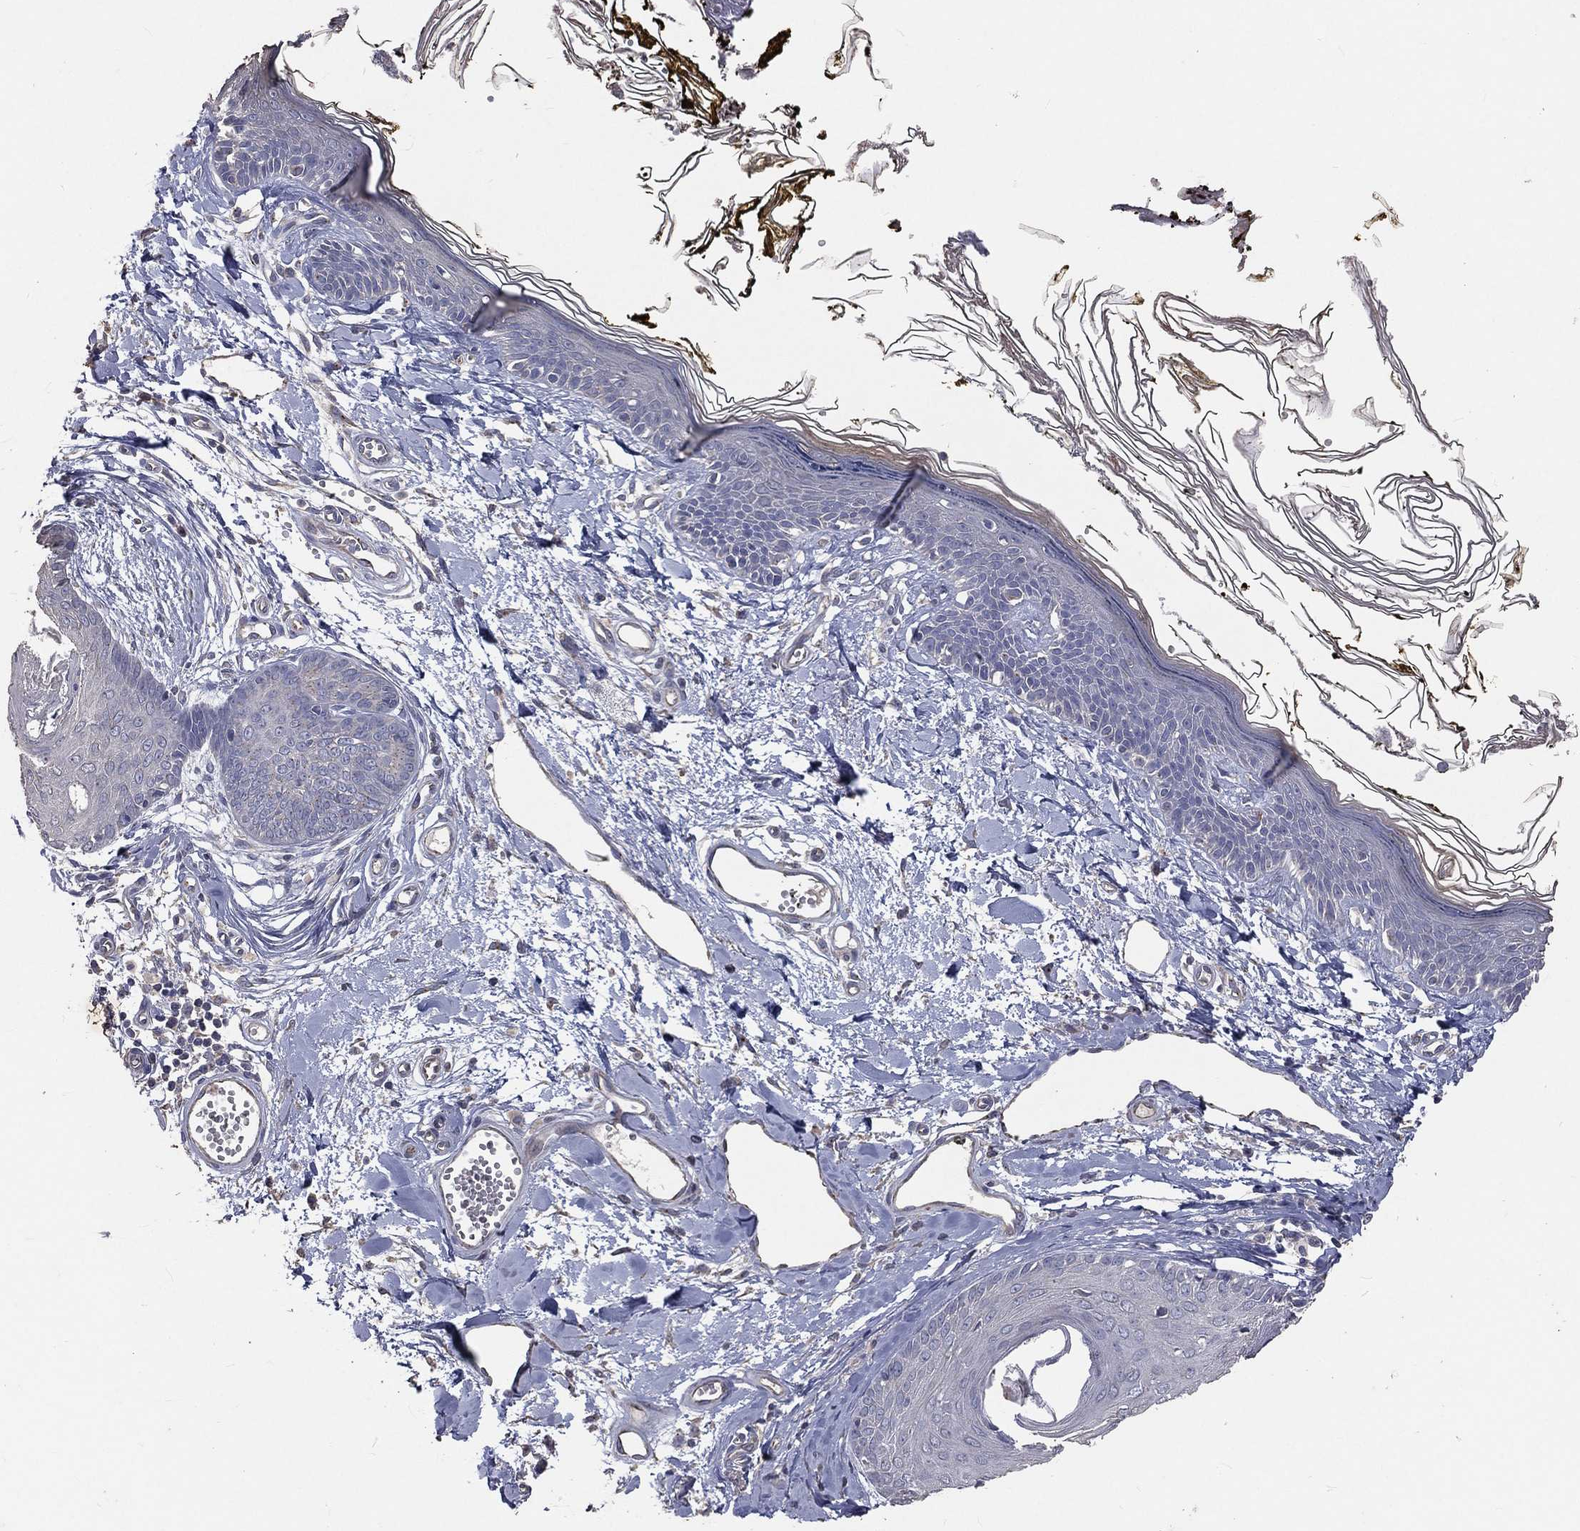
{"staining": {"intensity": "negative", "quantity": "none", "location": "none"}, "tissue": "skin", "cell_type": "Fibroblasts", "image_type": "normal", "snomed": [{"axis": "morphology", "description": "Normal tissue, NOS"}, {"axis": "topography", "description": "Skin"}], "caption": "Immunohistochemistry (IHC) micrograph of benign human skin stained for a protein (brown), which reveals no expression in fibroblasts. (Immunohistochemistry, brightfield microscopy, high magnification).", "gene": "CROCC", "patient": {"sex": "male", "age": 76}}